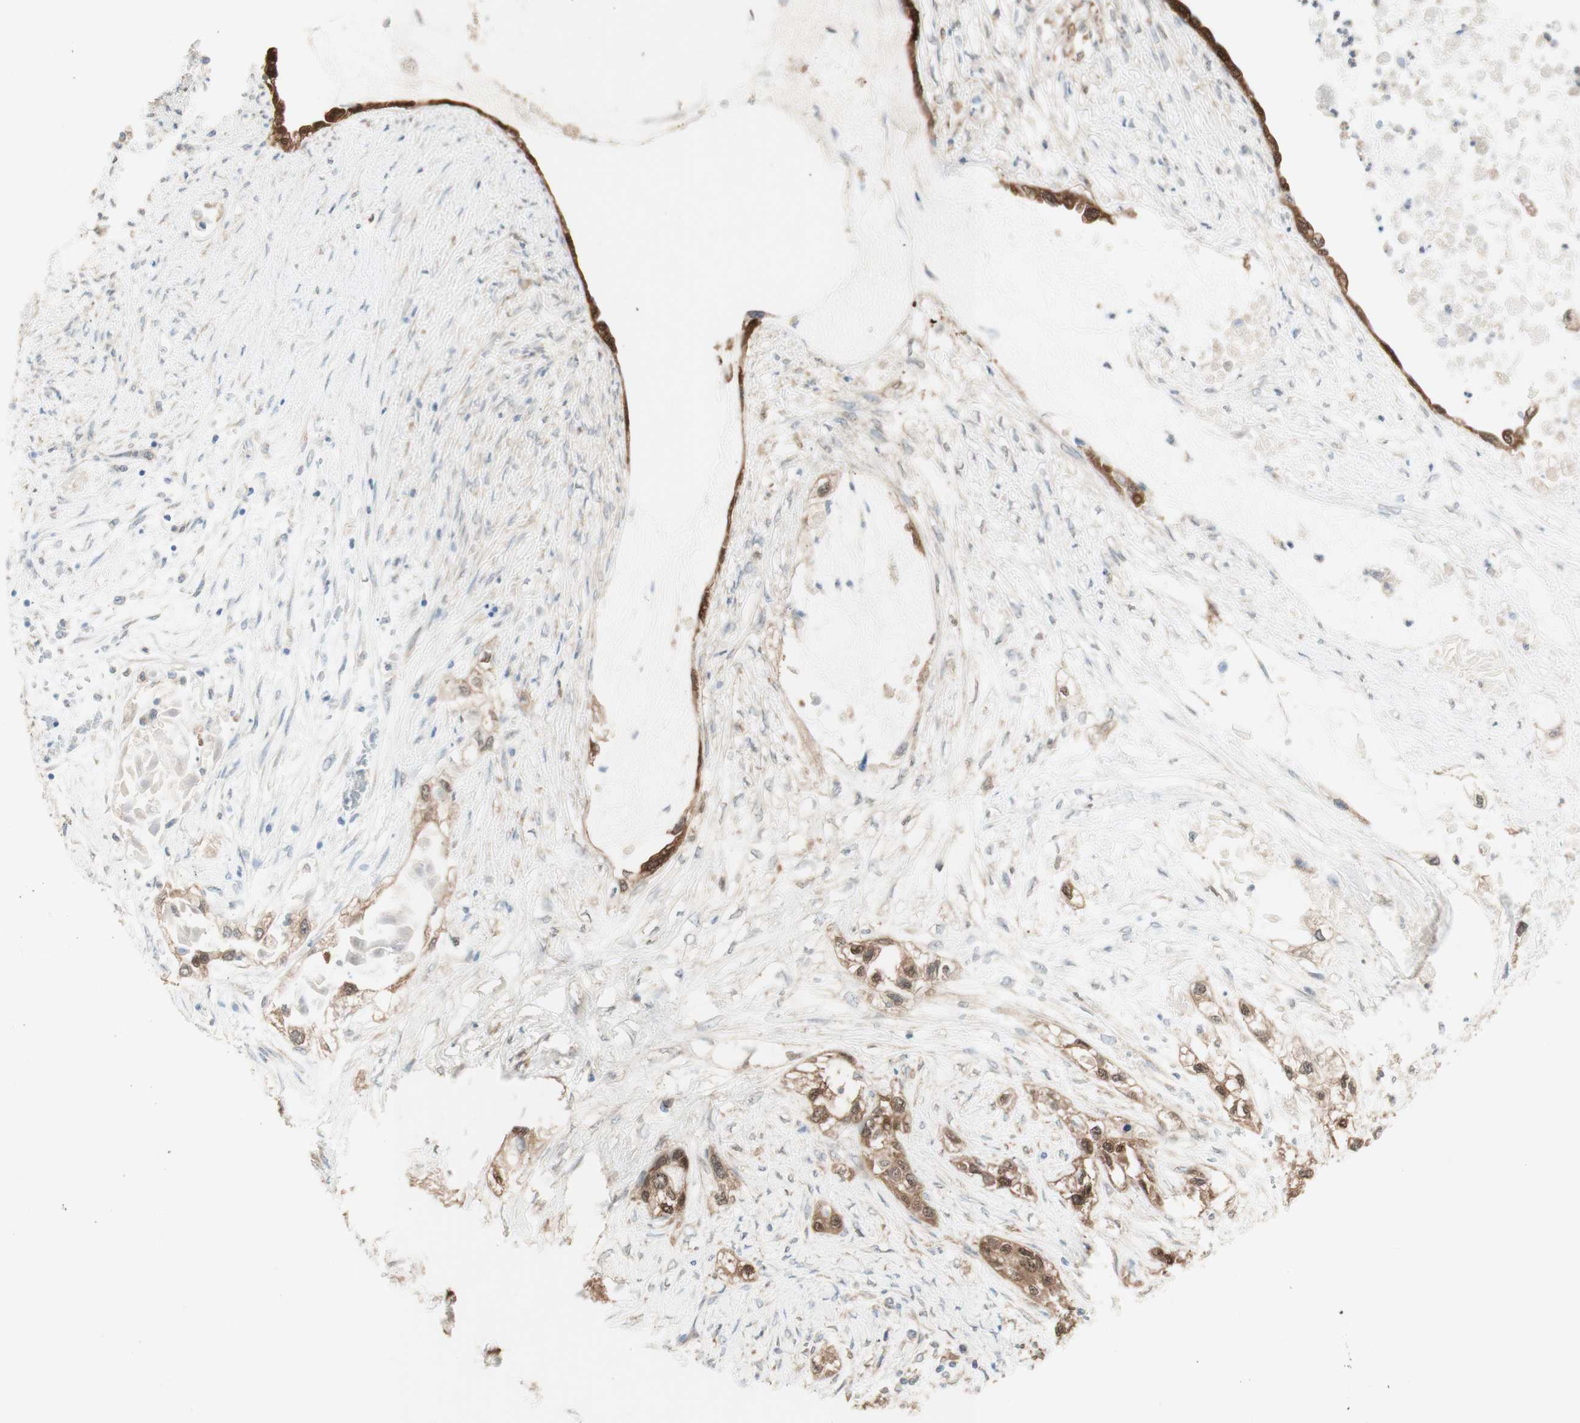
{"staining": {"intensity": "weak", "quantity": ">75%", "location": "cytoplasmic/membranous"}, "tissue": "pancreatic cancer", "cell_type": "Tumor cells", "image_type": "cancer", "snomed": [{"axis": "morphology", "description": "Adenocarcinoma, NOS"}, {"axis": "topography", "description": "Pancreas"}], "caption": "Pancreatic cancer tissue reveals weak cytoplasmic/membranous positivity in about >75% of tumor cells, visualized by immunohistochemistry.", "gene": "COMT", "patient": {"sex": "female", "age": 70}}